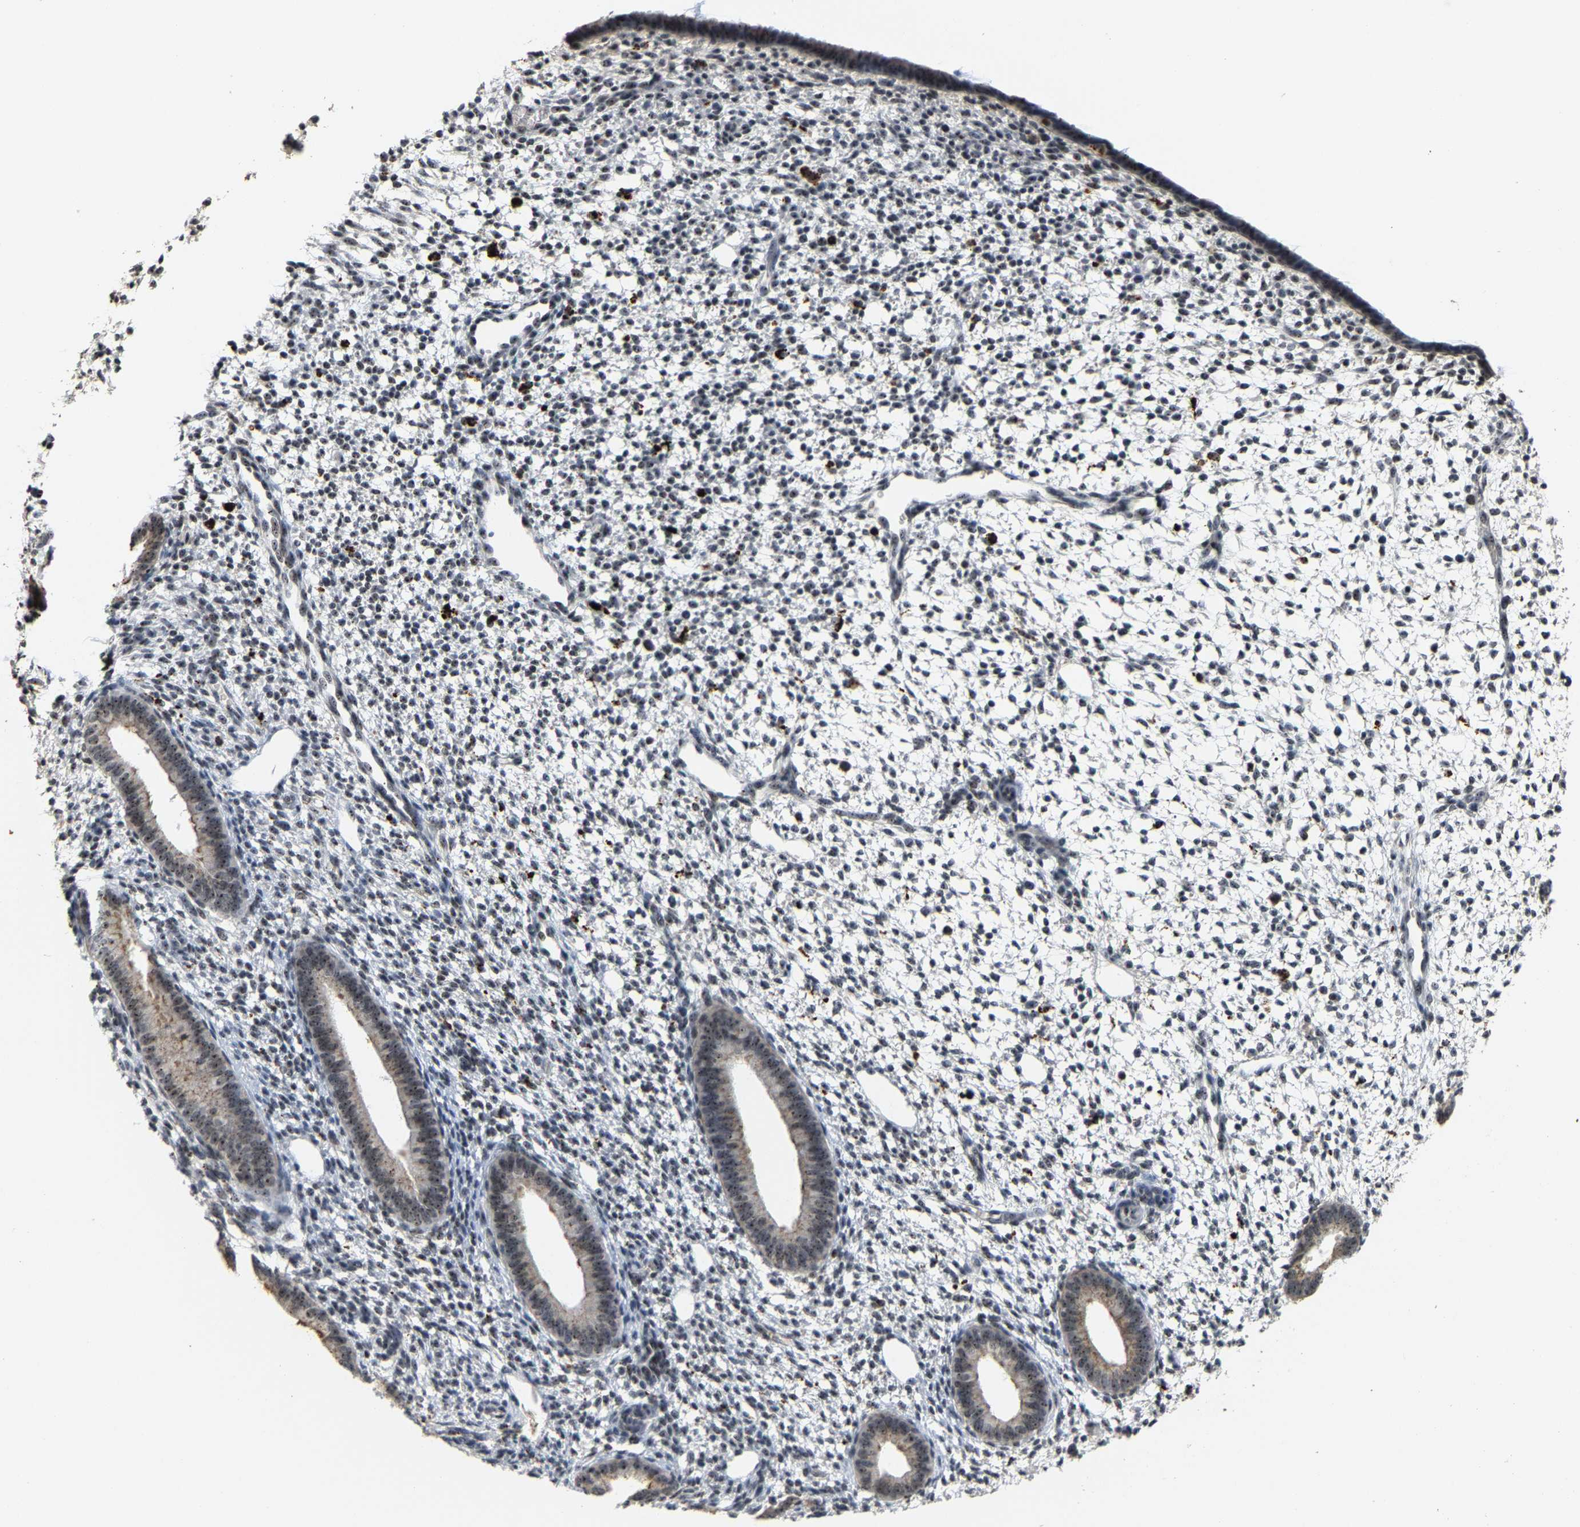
{"staining": {"intensity": "weak", "quantity": "25%-75%", "location": "nuclear"}, "tissue": "endometrium", "cell_type": "Cells in endometrial stroma", "image_type": "normal", "snomed": [{"axis": "morphology", "description": "Normal tissue, NOS"}, {"axis": "topography", "description": "Endometrium"}], "caption": "Endometrium stained for a protein demonstrates weak nuclear positivity in cells in endometrial stroma. The protein of interest is shown in brown color, while the nuclei are stained blue.", "gene": "NOP58", "patient": {"sex": "female", "age": 46}}